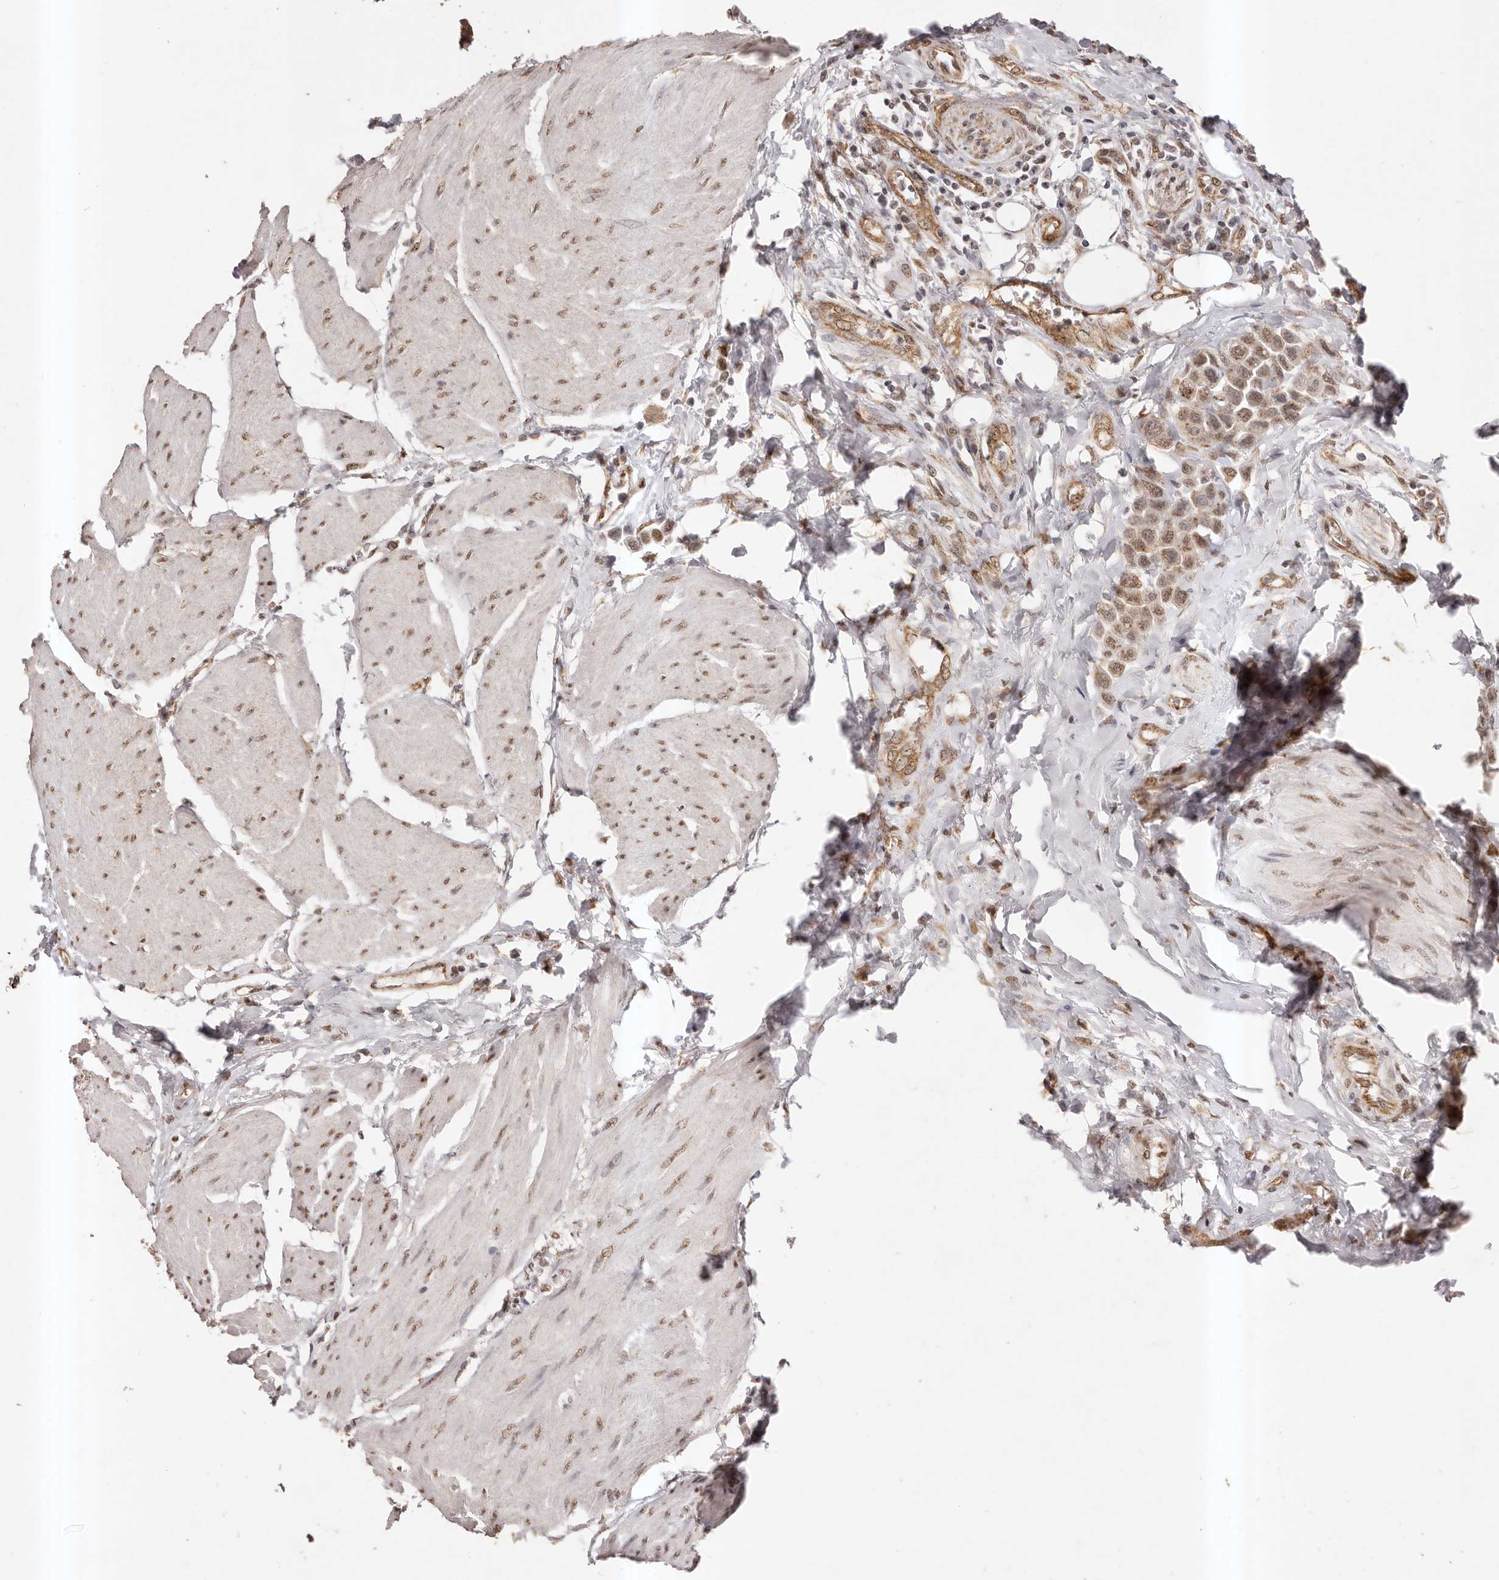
{"staining": {"intensity": "moderate", "quantity": ">75%", "location": "nuclear"}, "tissue": "urothelial cancer", "cell_type": "Tumor cells", "image_type": "cancer", "snomed": [{"axis": "morphology", "description": "Urothelial carcinoma, High grade"}, {"axis": "topography", "description": "Urinary bladder"}], "caption": "Immunohistochemical staining of urothelial carcinoma (high-grade) exhibits medium levels of moderate nuclear protein staining in about >75% of tumor cells.", "gene": "RPS6KA5", "patient": {"sex": "male", "age": 50}}